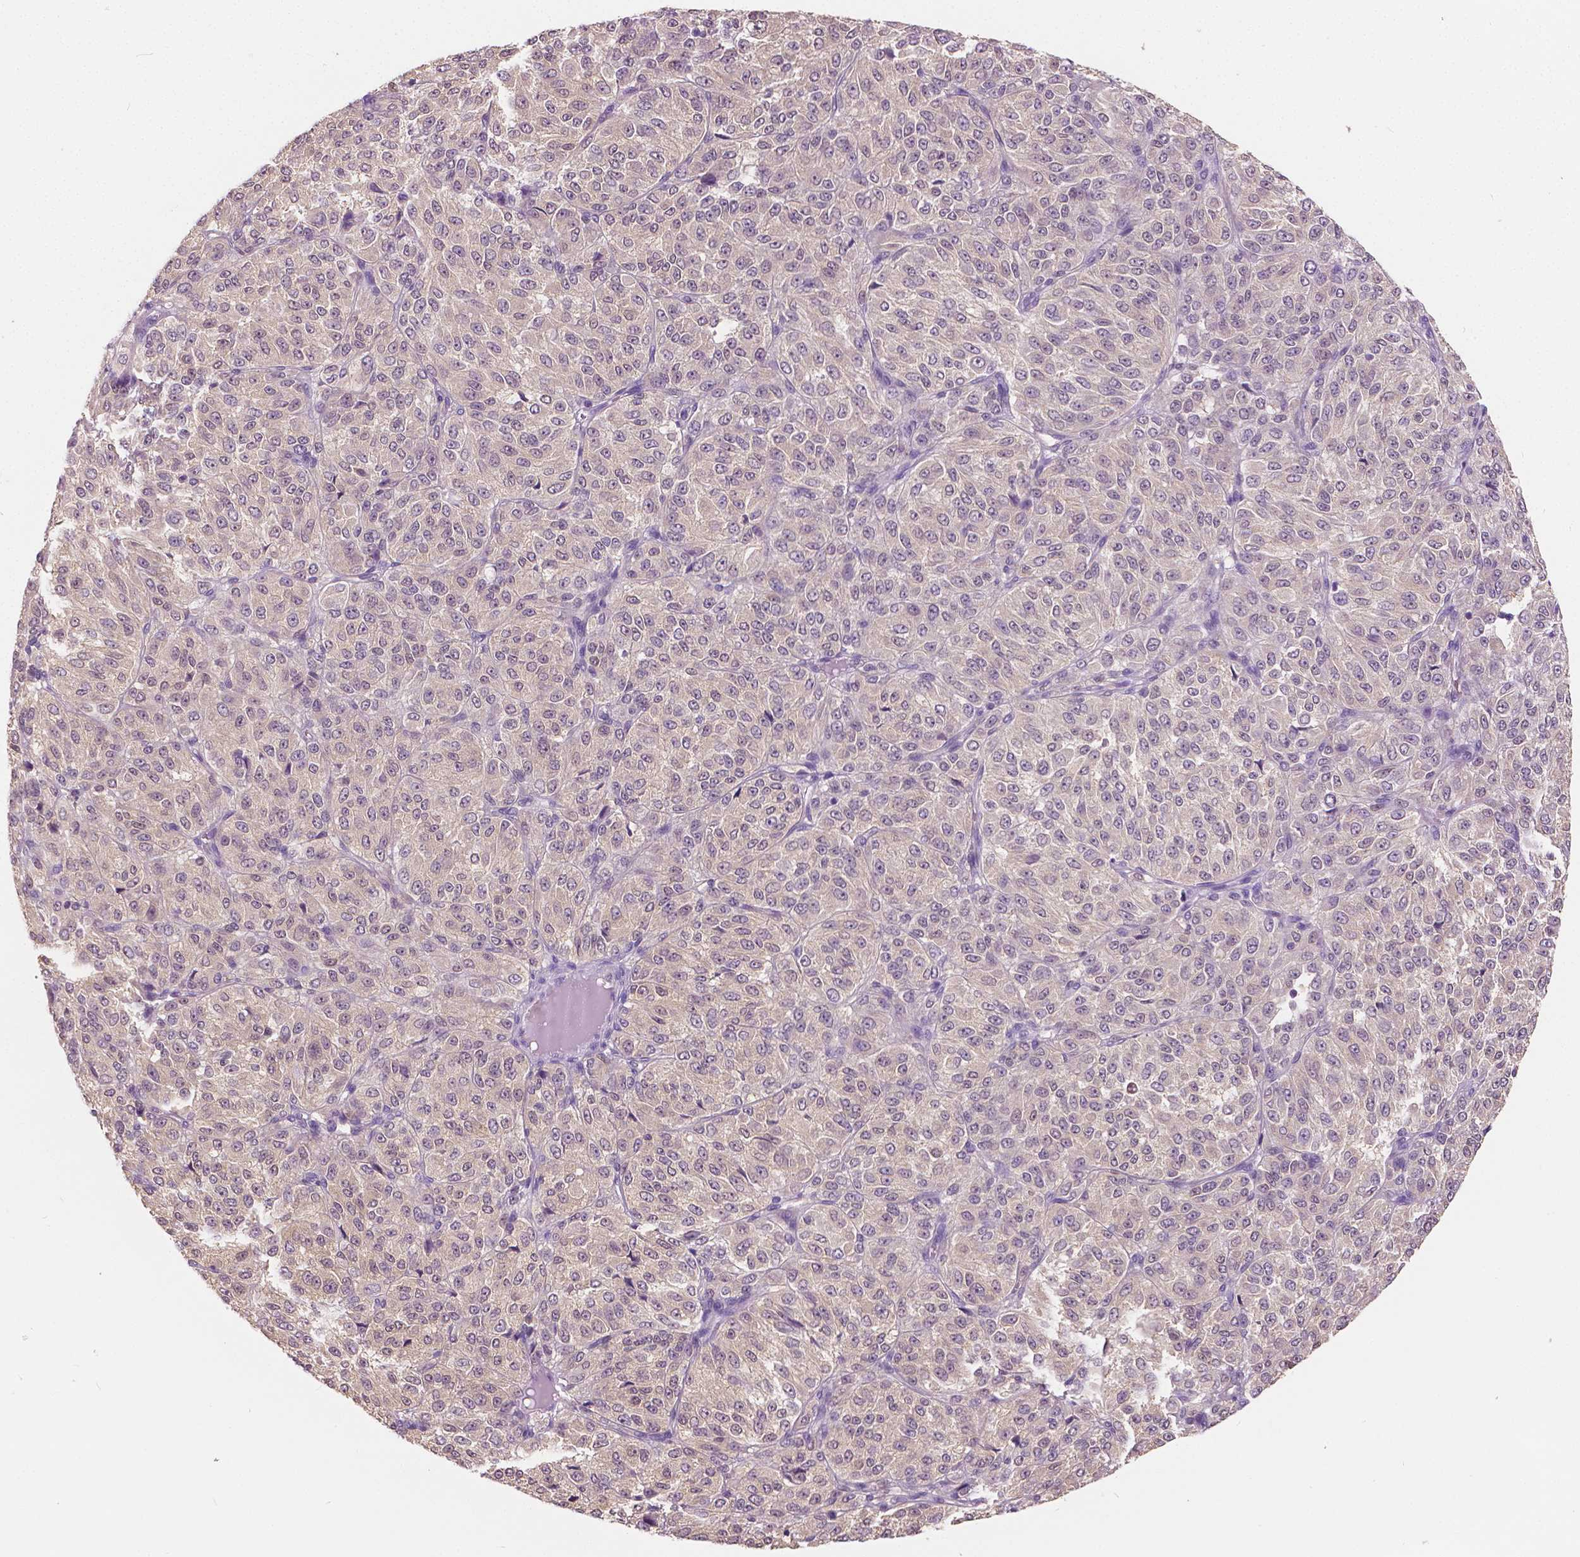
{"staining": {"intensity": "negative", "quantity": "none", "location": "none"}, "tissue": "melanoma", "cell_type": "Tumor cells", "image_type": "cancer", "snomed": [{"axis": "morphology", "description": "Malignant melanoma, Metastatic site"}, {"axis": "topography", "description": "Brain"}], "caption": "This is a photomicrograph of IHC staining of malignant melanoma (metastatic site), which shows no positivity in tumor cells.", "gene": "TKFC", "patient": {"sex": "female", "age": 56}}